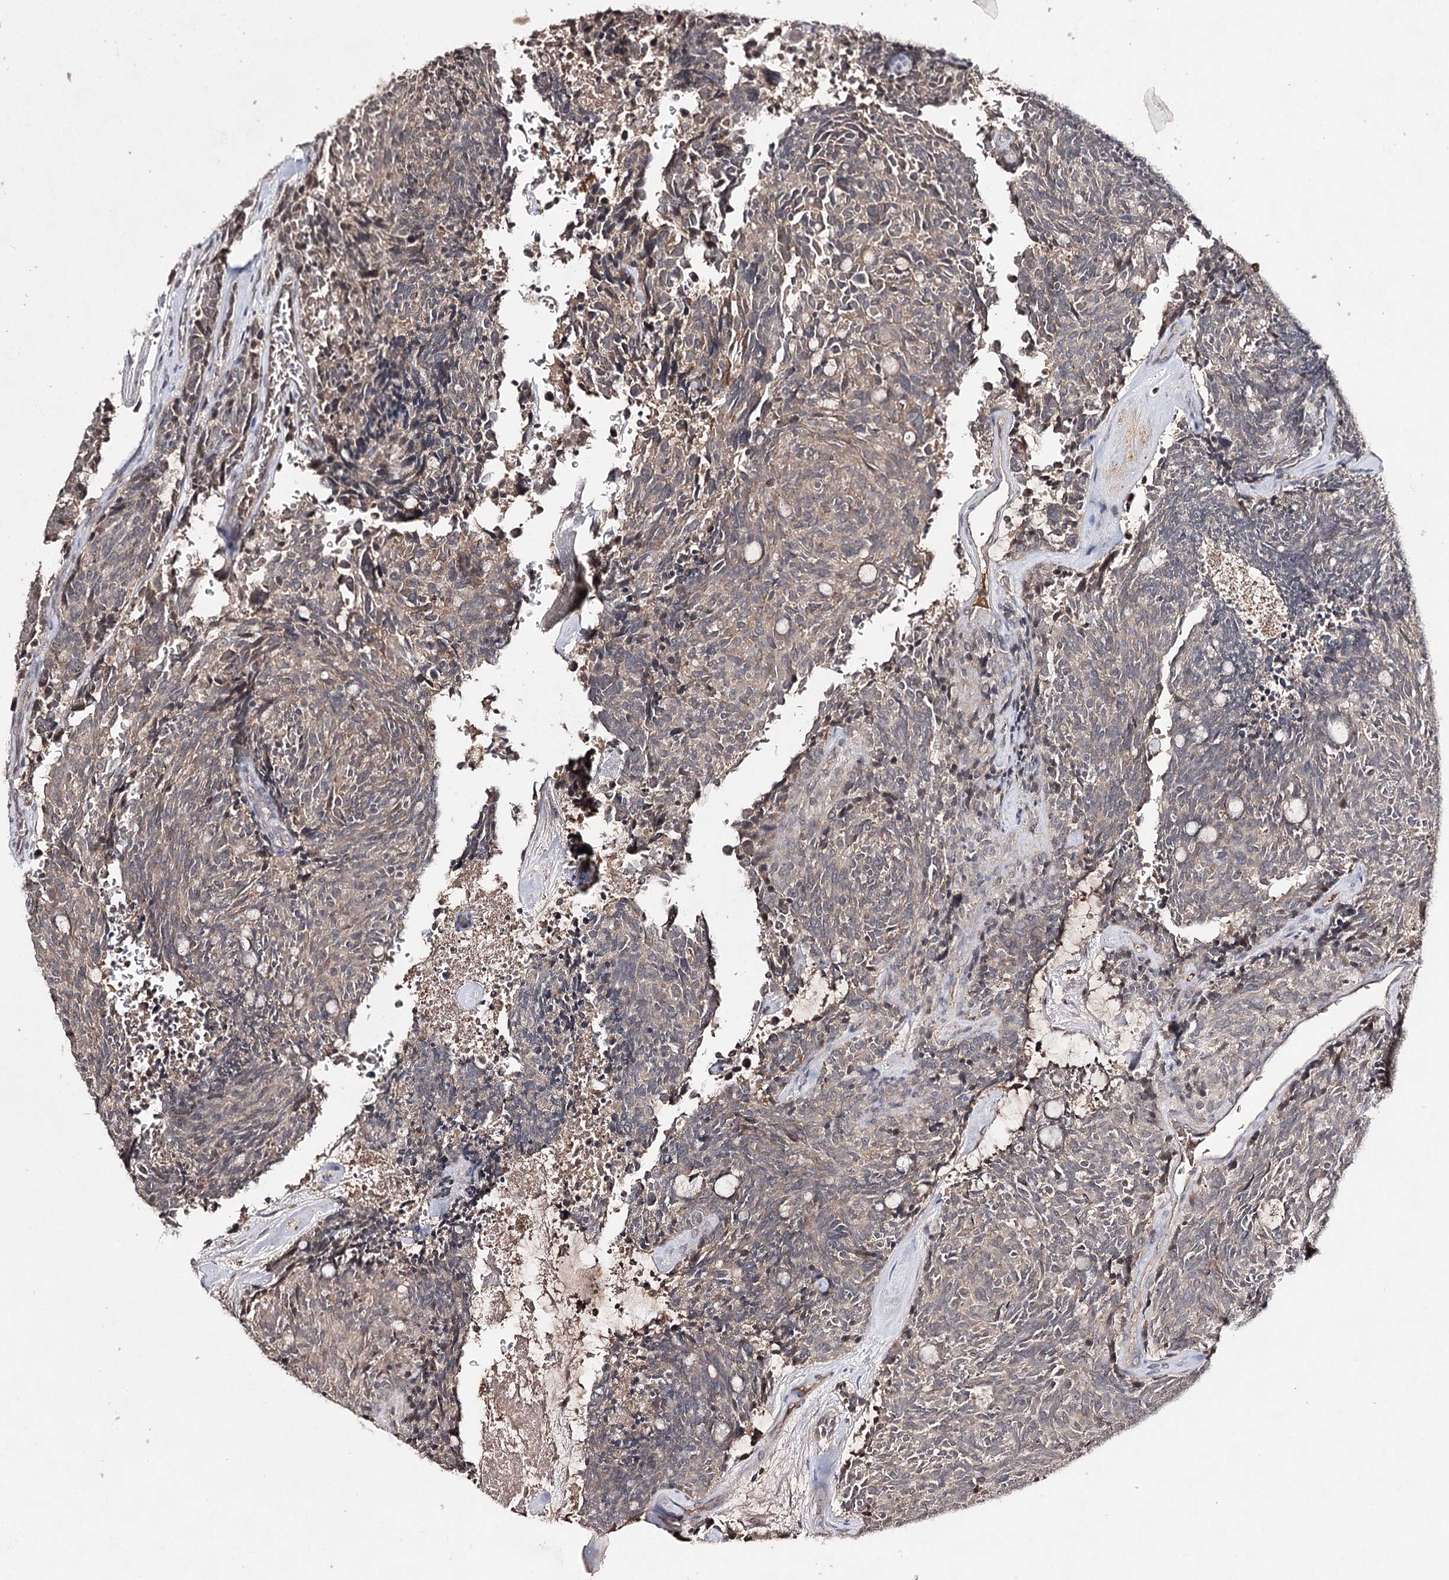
{"staining": {"intensity": "weak", "quantity": "25%-75%", "location": "cytoplasmic/membranous"}, "tissue": "carcinoid", "cell_type": "Tumor cells", "image_type": "cancer", "snomed": [{"axis": "morphology", "description": "Carcinoid, malignant, NOS"}, {"axis": "topography", "description": "Pancreas"}], "caption": "Carcinoid (malignant) tissue displays weak cytoplasmic/membranous positivity in approximately 25%-75% of tumor cells, visualized by immunohistochemistry. Immunohistochemistry stains the protein in brown and the nuclei are stained blue.", "gene": "SYNGR3", "patient": {"sex": "female", "age": 54}}